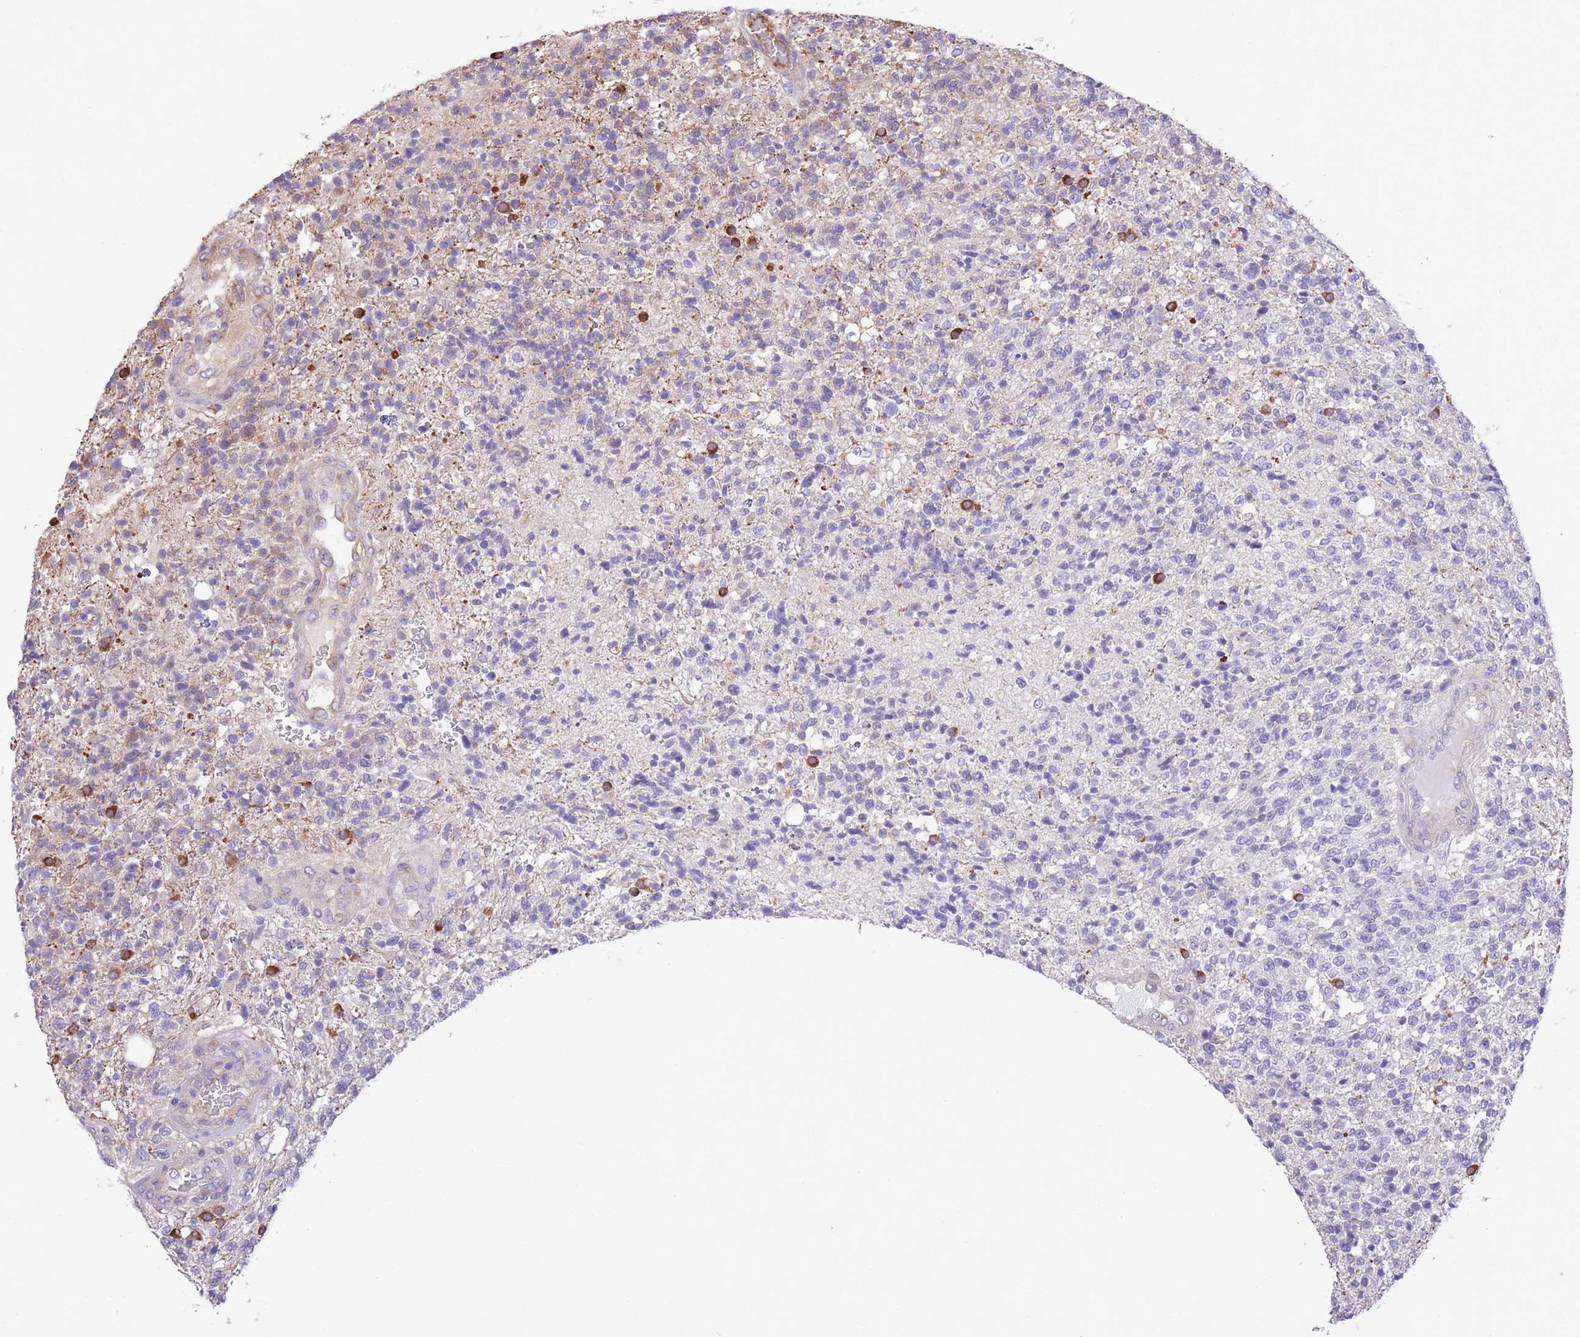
{"staining": {"intensity": "moderate", "quantity": "<25%", "location": "cytoplasmic/membranous"}, "tissue": "glioma", "cell_type": "Tumor cells", "image_type": "cancer", "snomed": [{"axis": "morphology", "description": "Glioma, malignant, High grade"}, {"axis": "topography", "description": "Brain"}], "caption": "Tumor cells exhibit low levels of moderate cytoplasmic/membranous staining in approximately <25% of cells in human high-grade glioma (malignant).", "gene": "RHOU", "patient": {"sex": "male", "age": 56}}